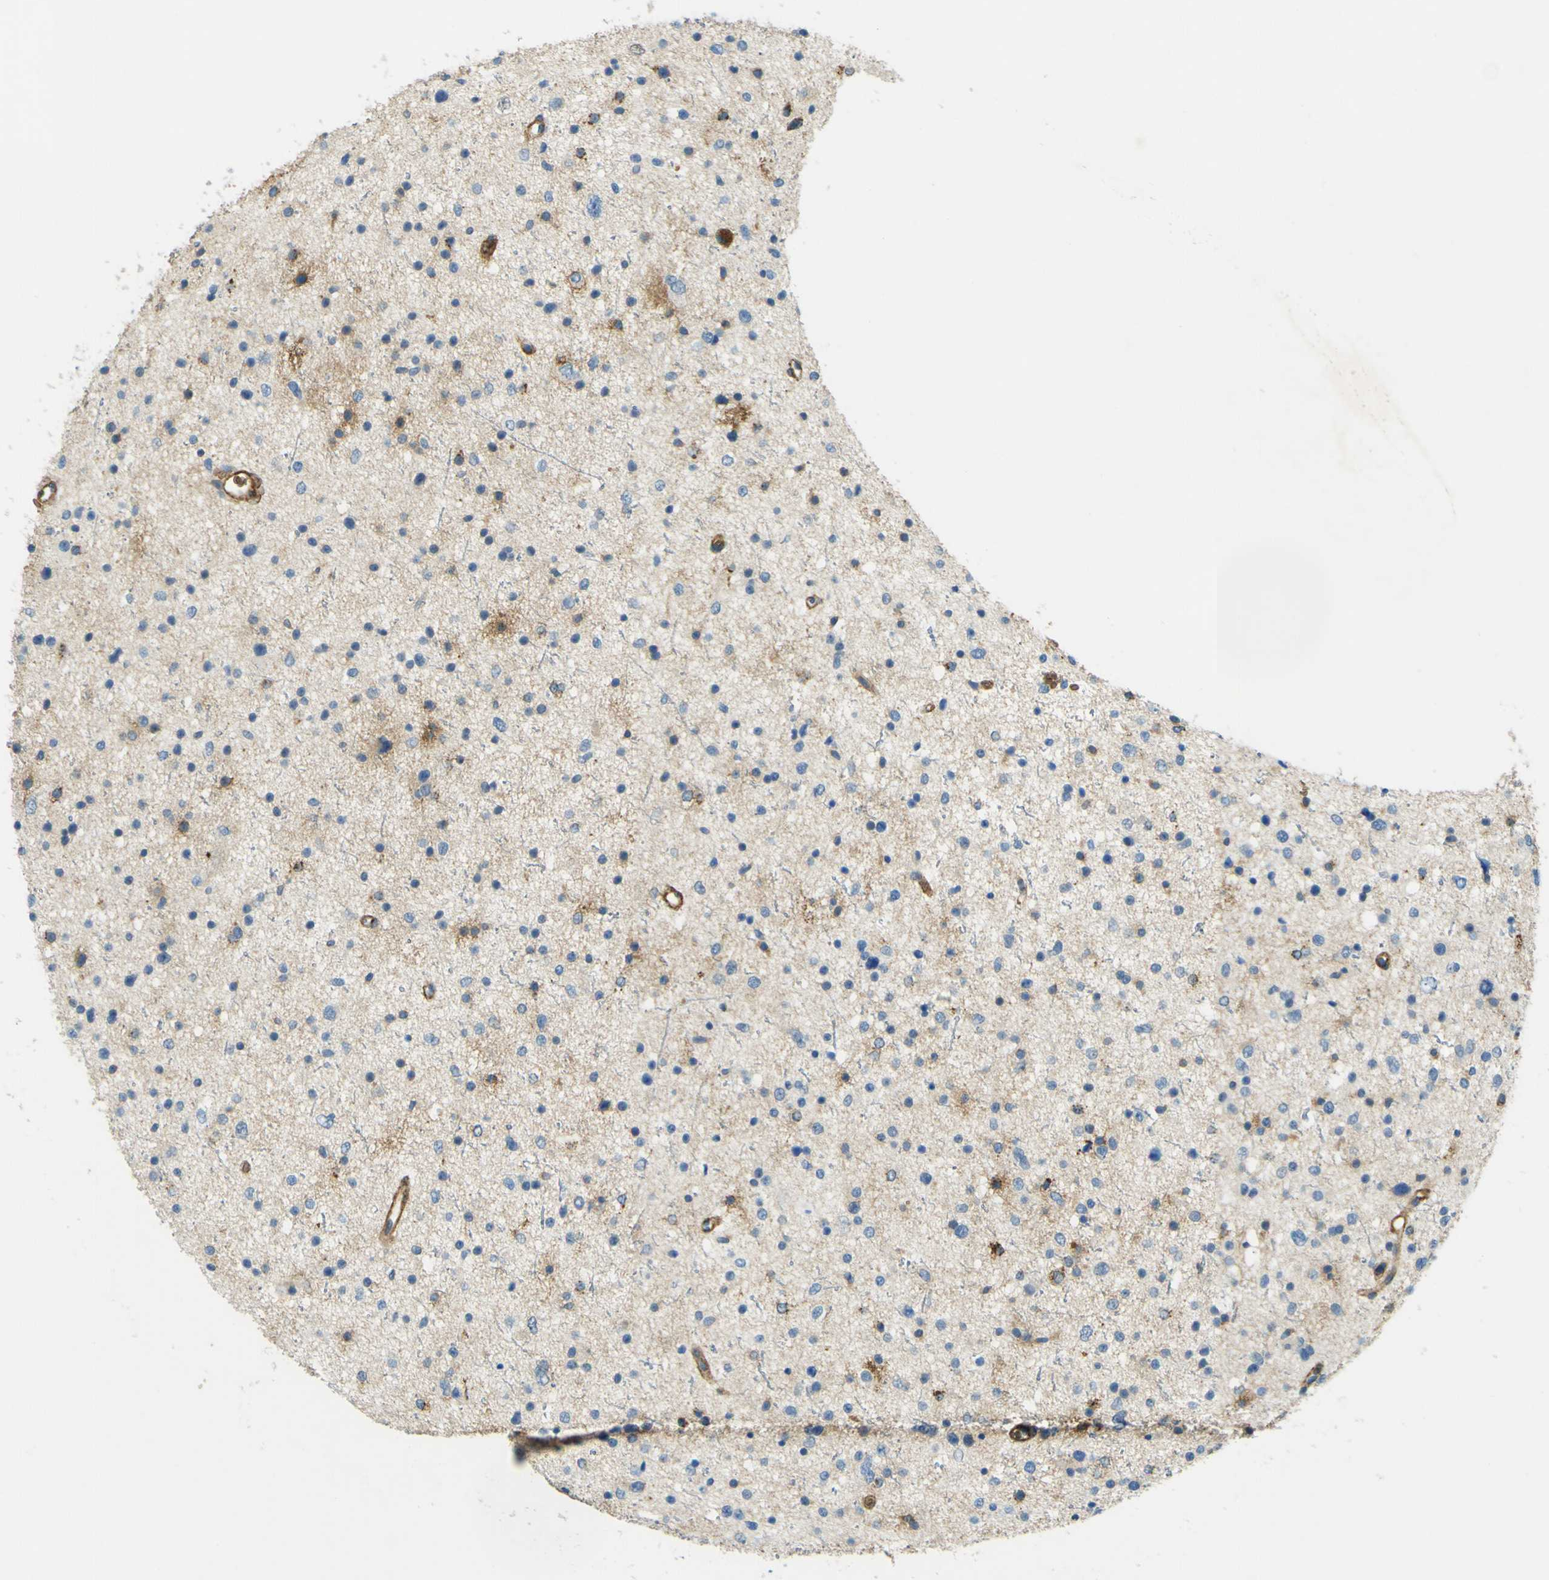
{"staining": {"intensity": "moderate", "quantity": "<25%", "location": "cytoplasmic/membranous"}, "tissue": "glioma", "cell_type": "Tumor cells", "image_type": "cancer", "snomed": [{"axis": "morphology", "description": "Glioma, malignant, Low grade"}, {"axis": "topography", "description": "Brain"}], "caption": "Protein expression analysis of glioma demonstrates moderate cytoplasmic/membranous positivity in approximately <25% of tumor cells. The protein of interest is shown in brown color, while the nuclei are stained blue.", "gene": "PLXDC1", "patient": {"sex": "female", "age": 37}}